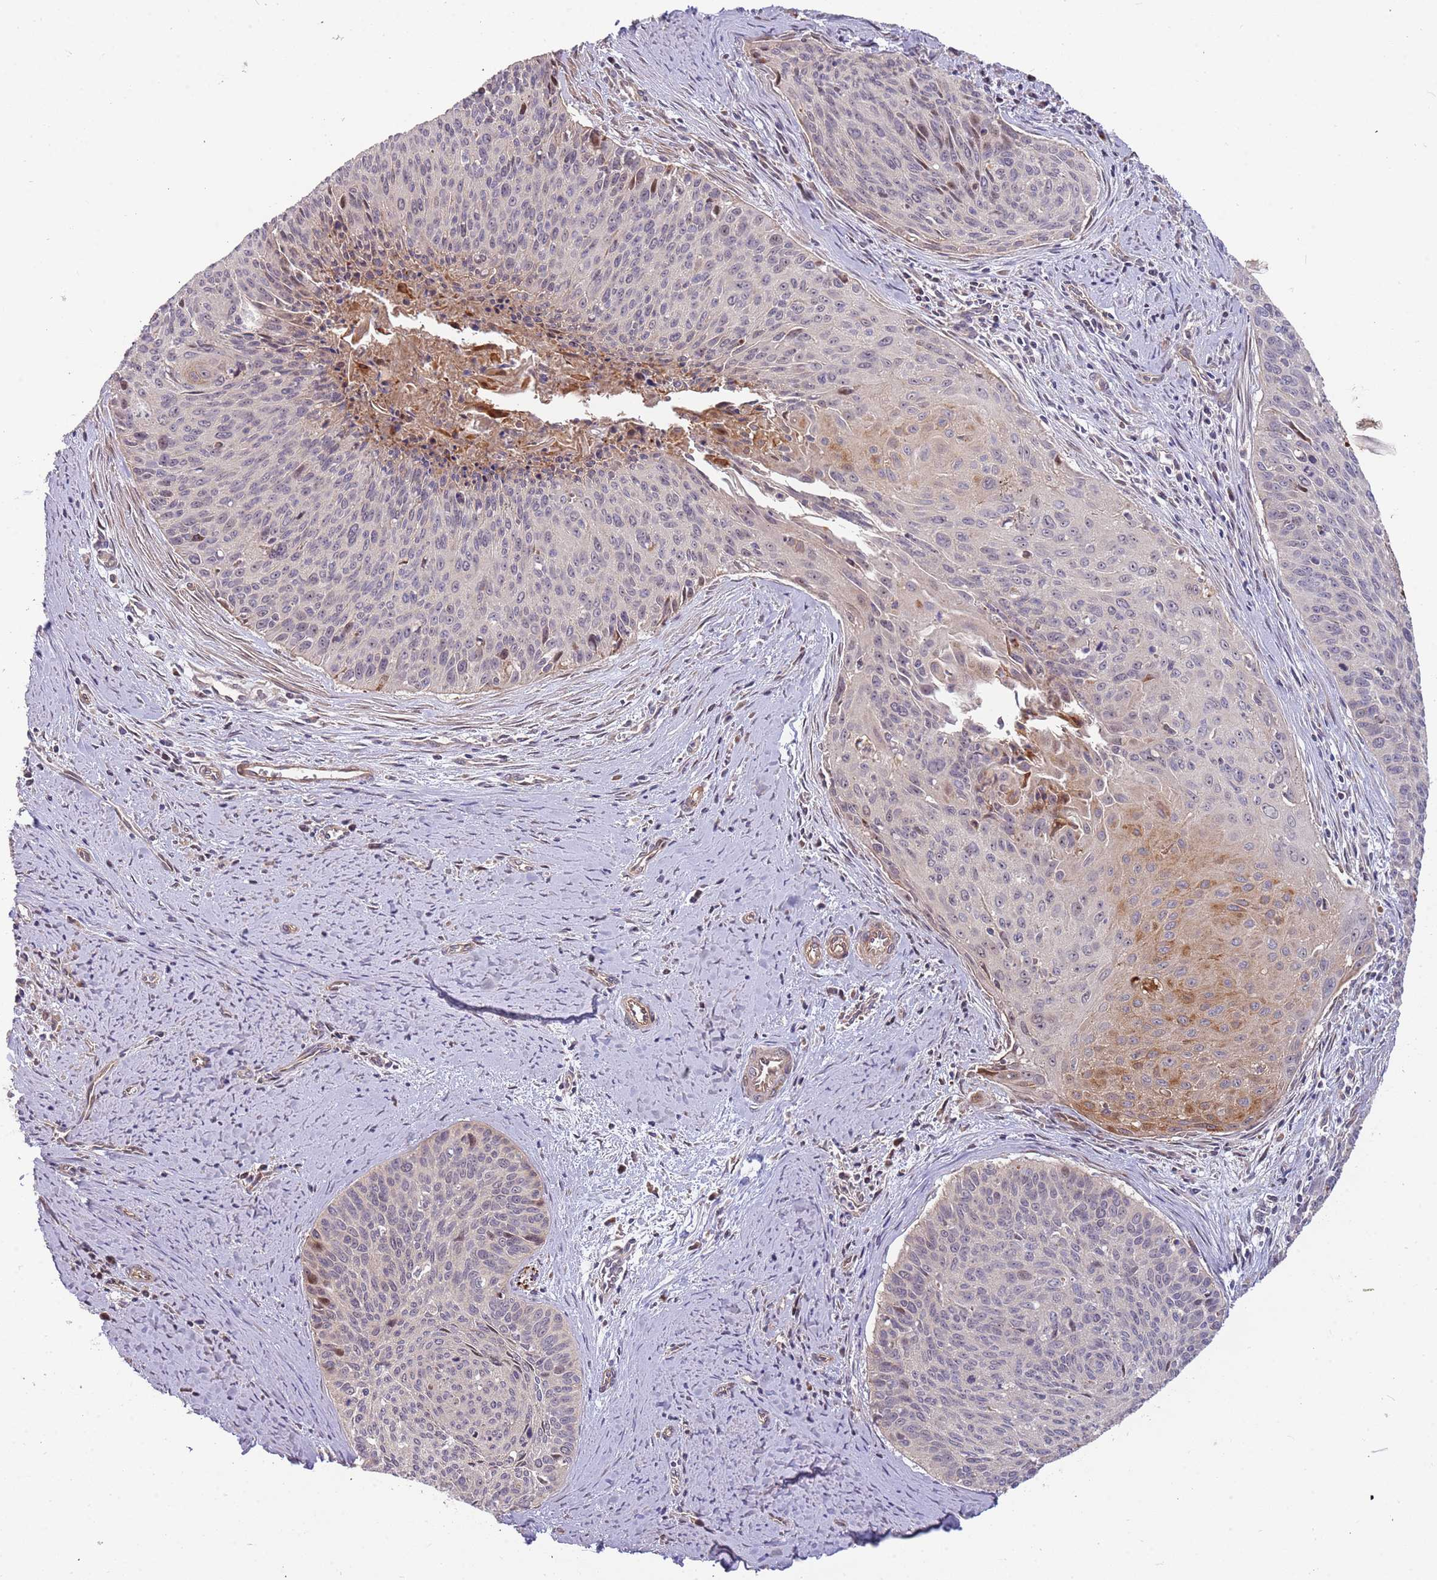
{"staining": {"intensity": "moderate", "quantity": "<25%", "location": "cytoplasmic/membranous,nuclear"}, "tissue": "cervical cancer", "cell_type": "Tumor cells", "image_type": "cancer", "snomed": [{"axis": "morphology", "description": "Squamous cell carcinoma, NOS"}, {"axis": "topography", "description": "Cervix"}], "caption": "Squamous cell carcinoma (cervical) stained with a brown dye demonstrates moderate cytoplasmic/membranous and nuclear positive positivity in about <25% of tumor cells.", "gene": "TRAPPC6B", "patient": {"sex": "female", "age": 55}}